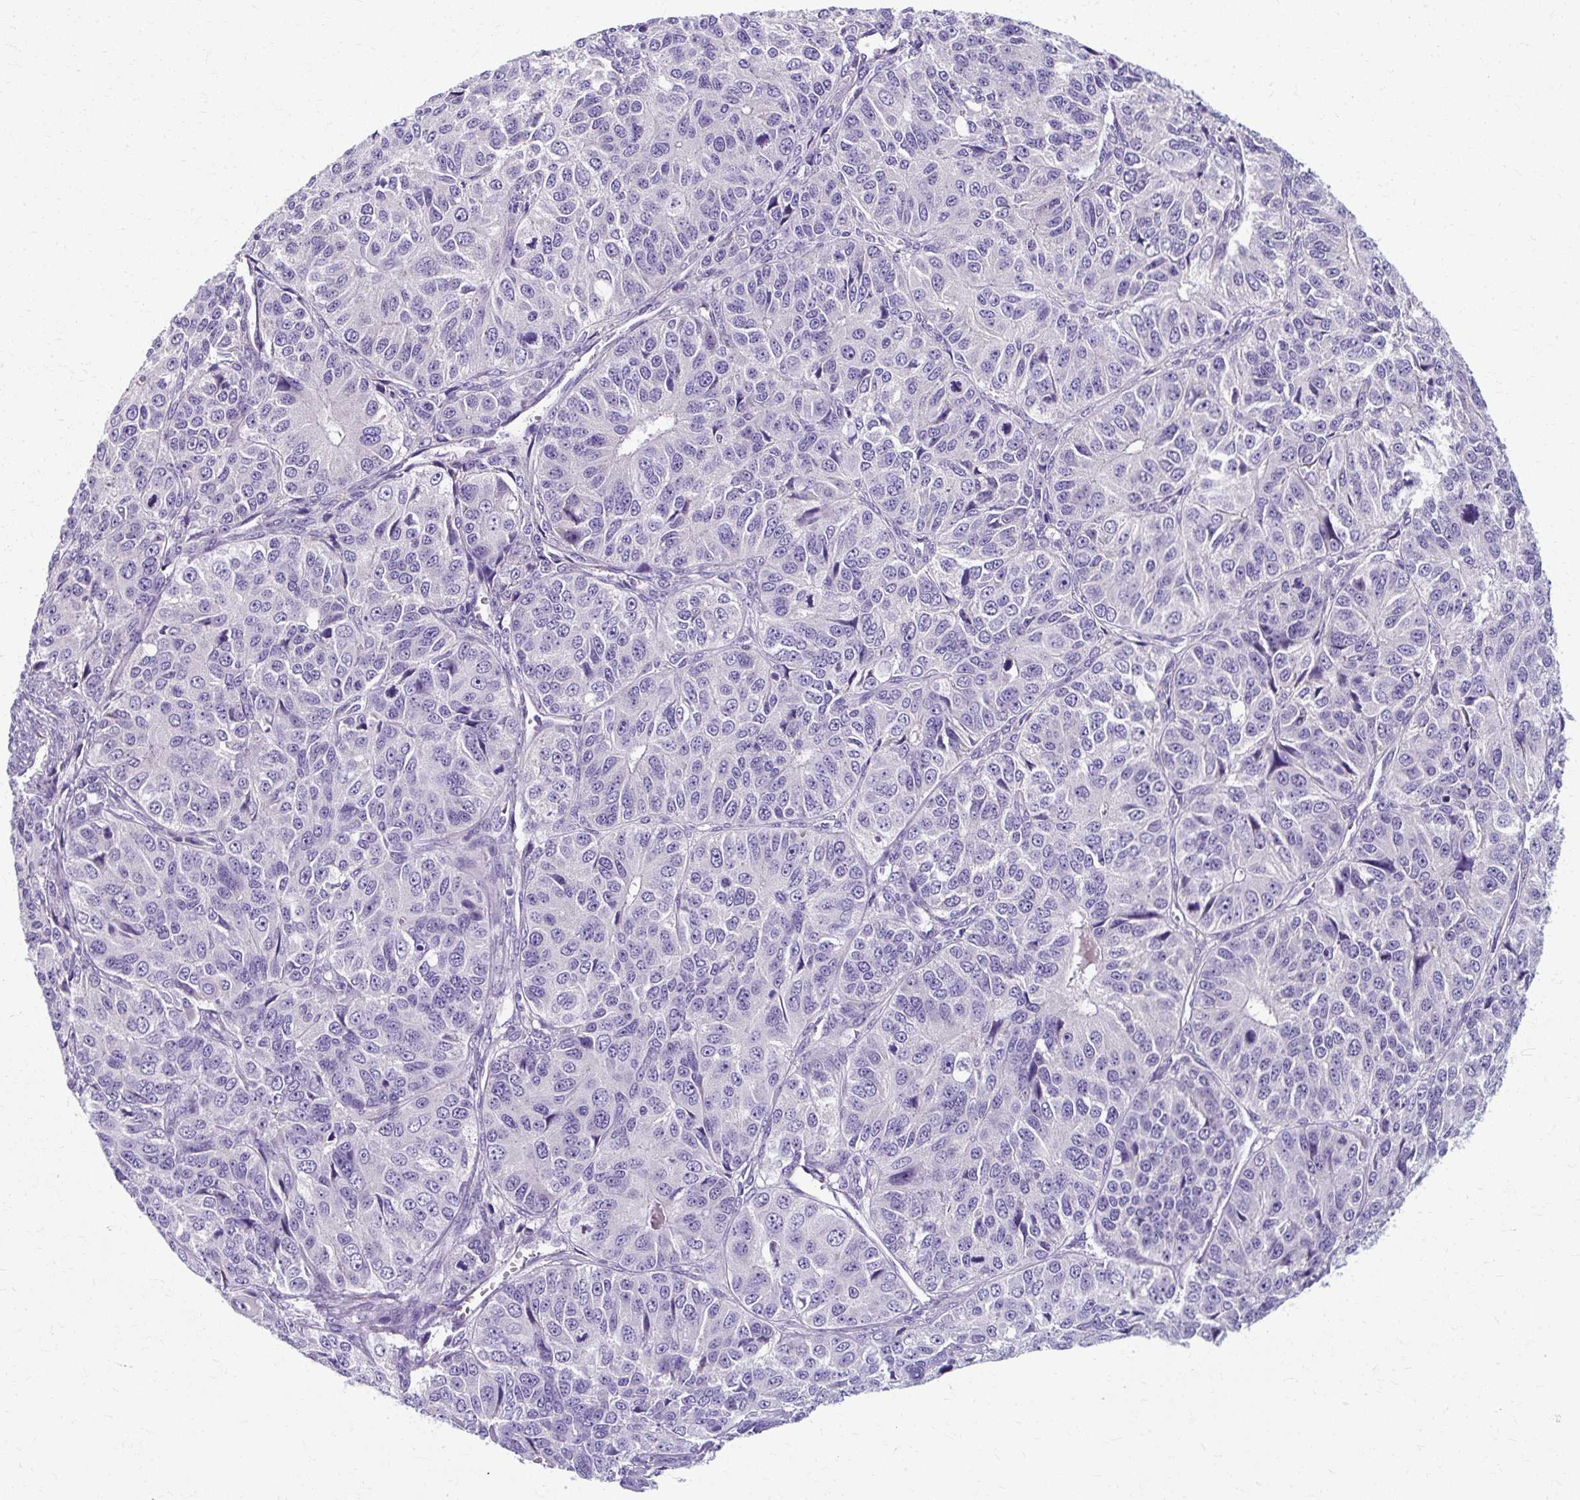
{"staining": {"intensity": "negative", "quantity": "none", "location": "none"}, "tissue": "ovarian cancer", "cell_type": "Tumor cells", "image_type": "cancer", "snomed": [{"axis": "morphology", "description": "Carcinoma, endometroid"}, {"axis": "topography", "description": "Ovary"}], "caption": "High power microscopy histopathology image of an IHC photomicrograph of ovarian endometroid carcinoma, revealing no significant positivity in tumor cells.", "gene": "ZNF555", "patient": {"sex": "female", "age": 51}}